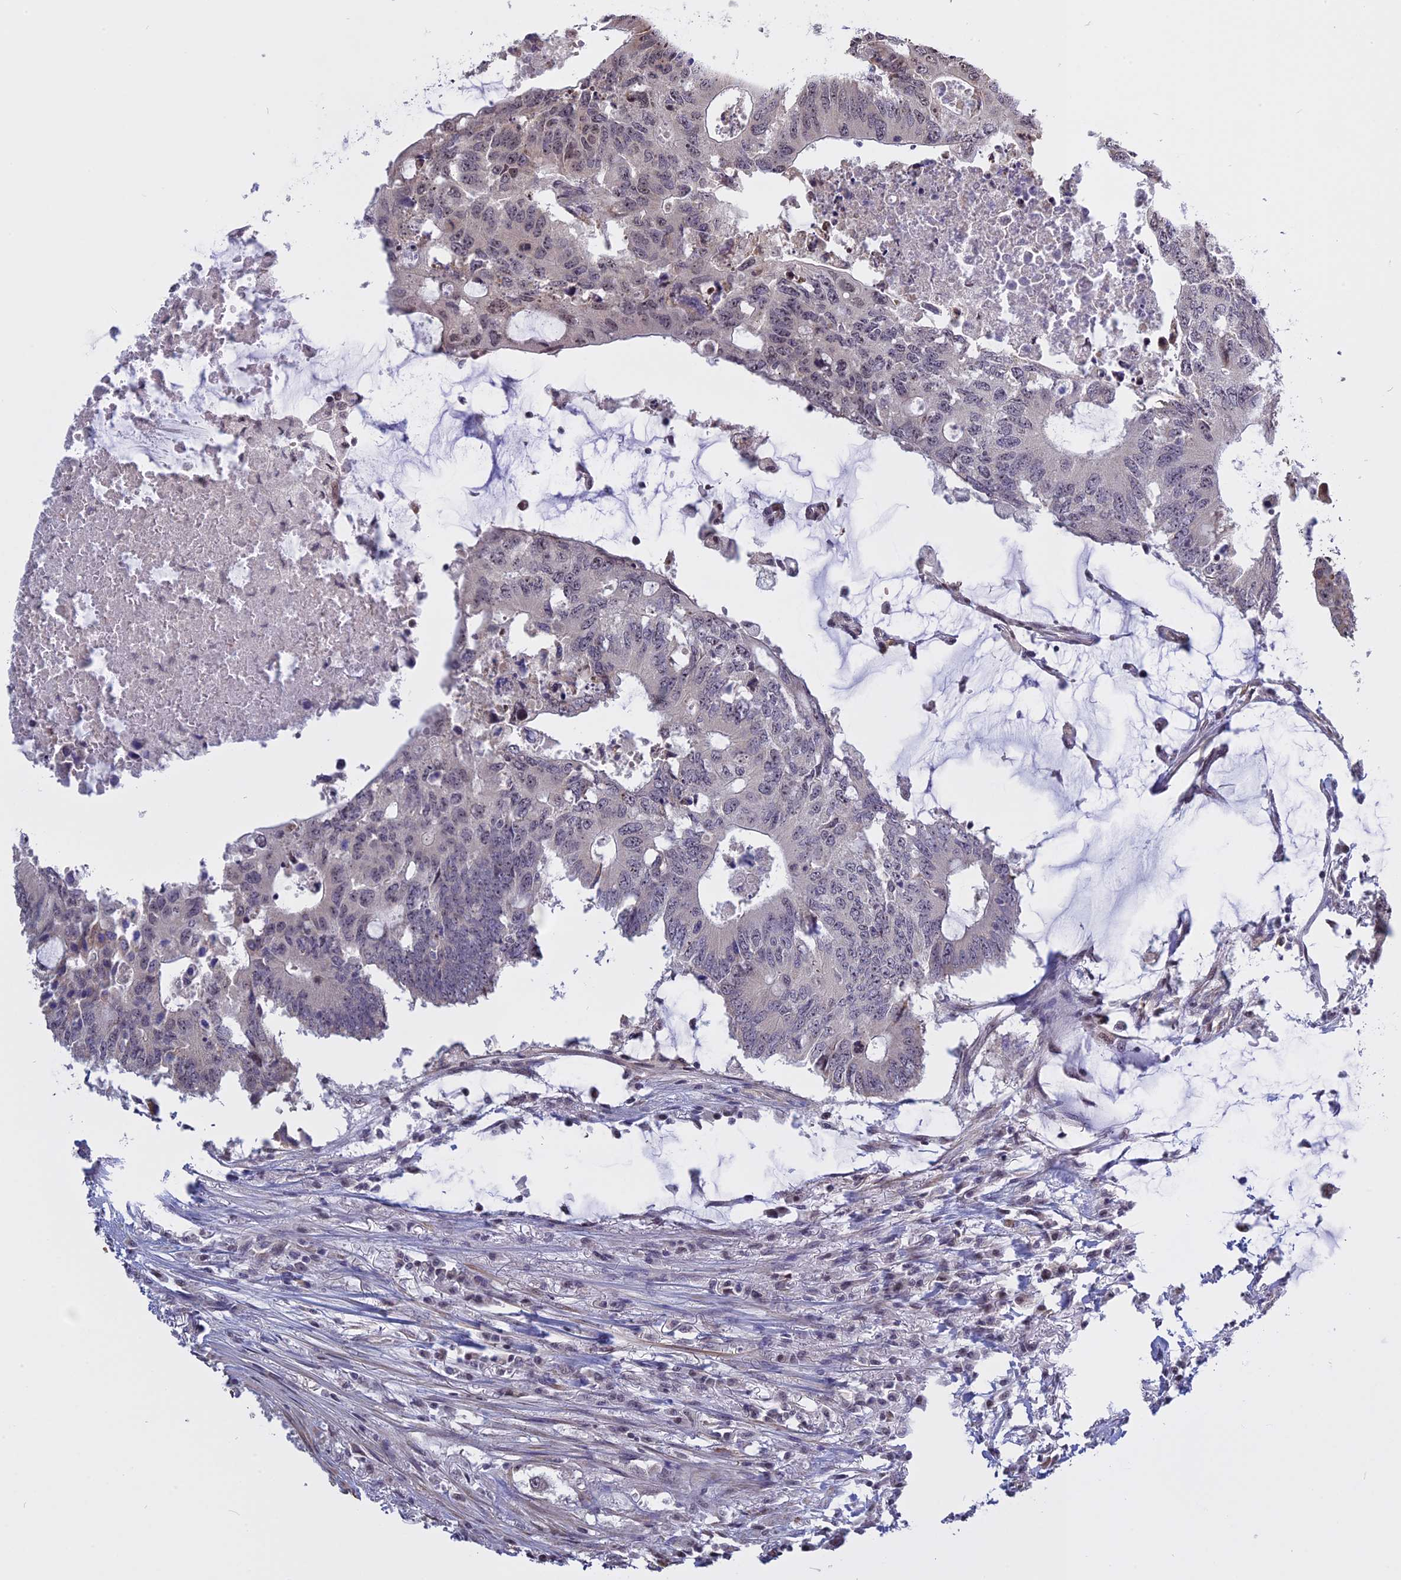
{"staining": {"intensity": "negative", "quantity": "none", "location": "none"}, "tissue": "colorectal cancer", "cell_type": "Tumor cells", "image_type": "cancer", "snomed": [{"axis": "morphology", "description": "Adenocarcinoma, NOS"}, {"axis": "topography", "description": "Colon"}], "caption": "Histopathology image shows no protein expression in tumor cells of colorectal adenocarcinoma tissue. (Immunohistochemistry (ihc), brightfield microscopy, high magnification).", "gene": "MGA", "patient": {"sex": "male", "age": 71}}